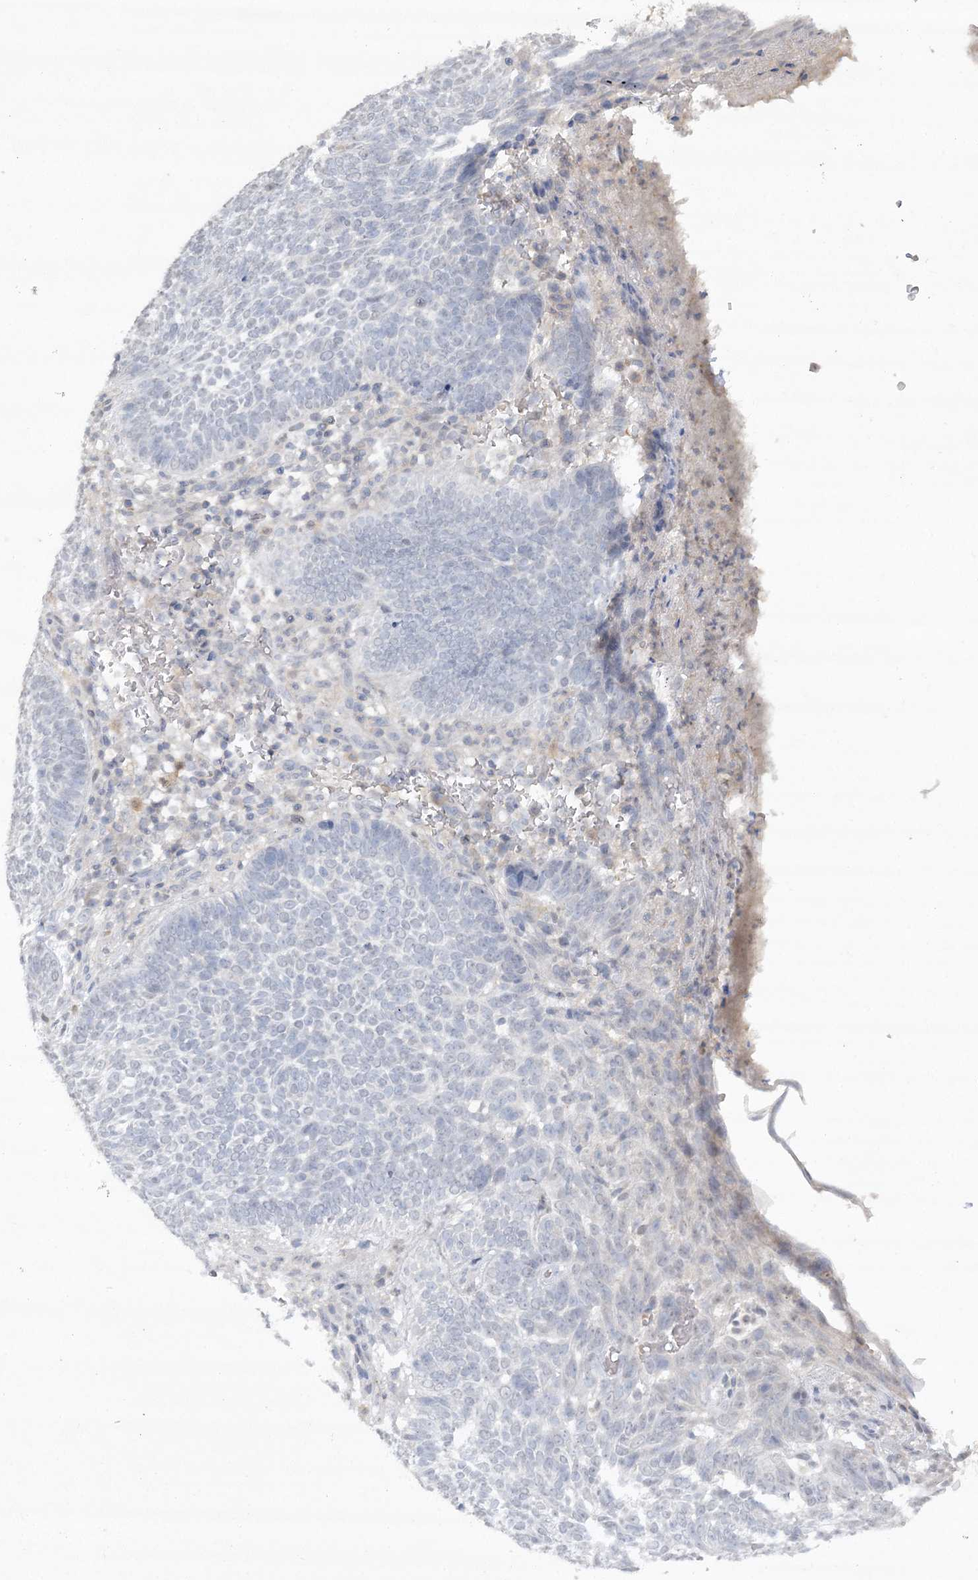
{"staining": {"intensity": "negative", "quantity": "none", "location": "none"}, "tissue": "skin cancer", "cell_type": "Tumor cells", "image_type": "cancer", "snomed": [{"axis": "morphology", "description": "Normal tissue, NOS"}, {"axis": "morphology", "description": "Basal cell carcinoma"}, {"axis": "topography", "description": "Skin"}], "caption": "This is an immunohistochemistry (IHC) photomicrograph of human skin cancer. There is no expression in tumor cells.", "gene": "TRAF3IP1", "patient": {"sex": "male", "age": 64}}